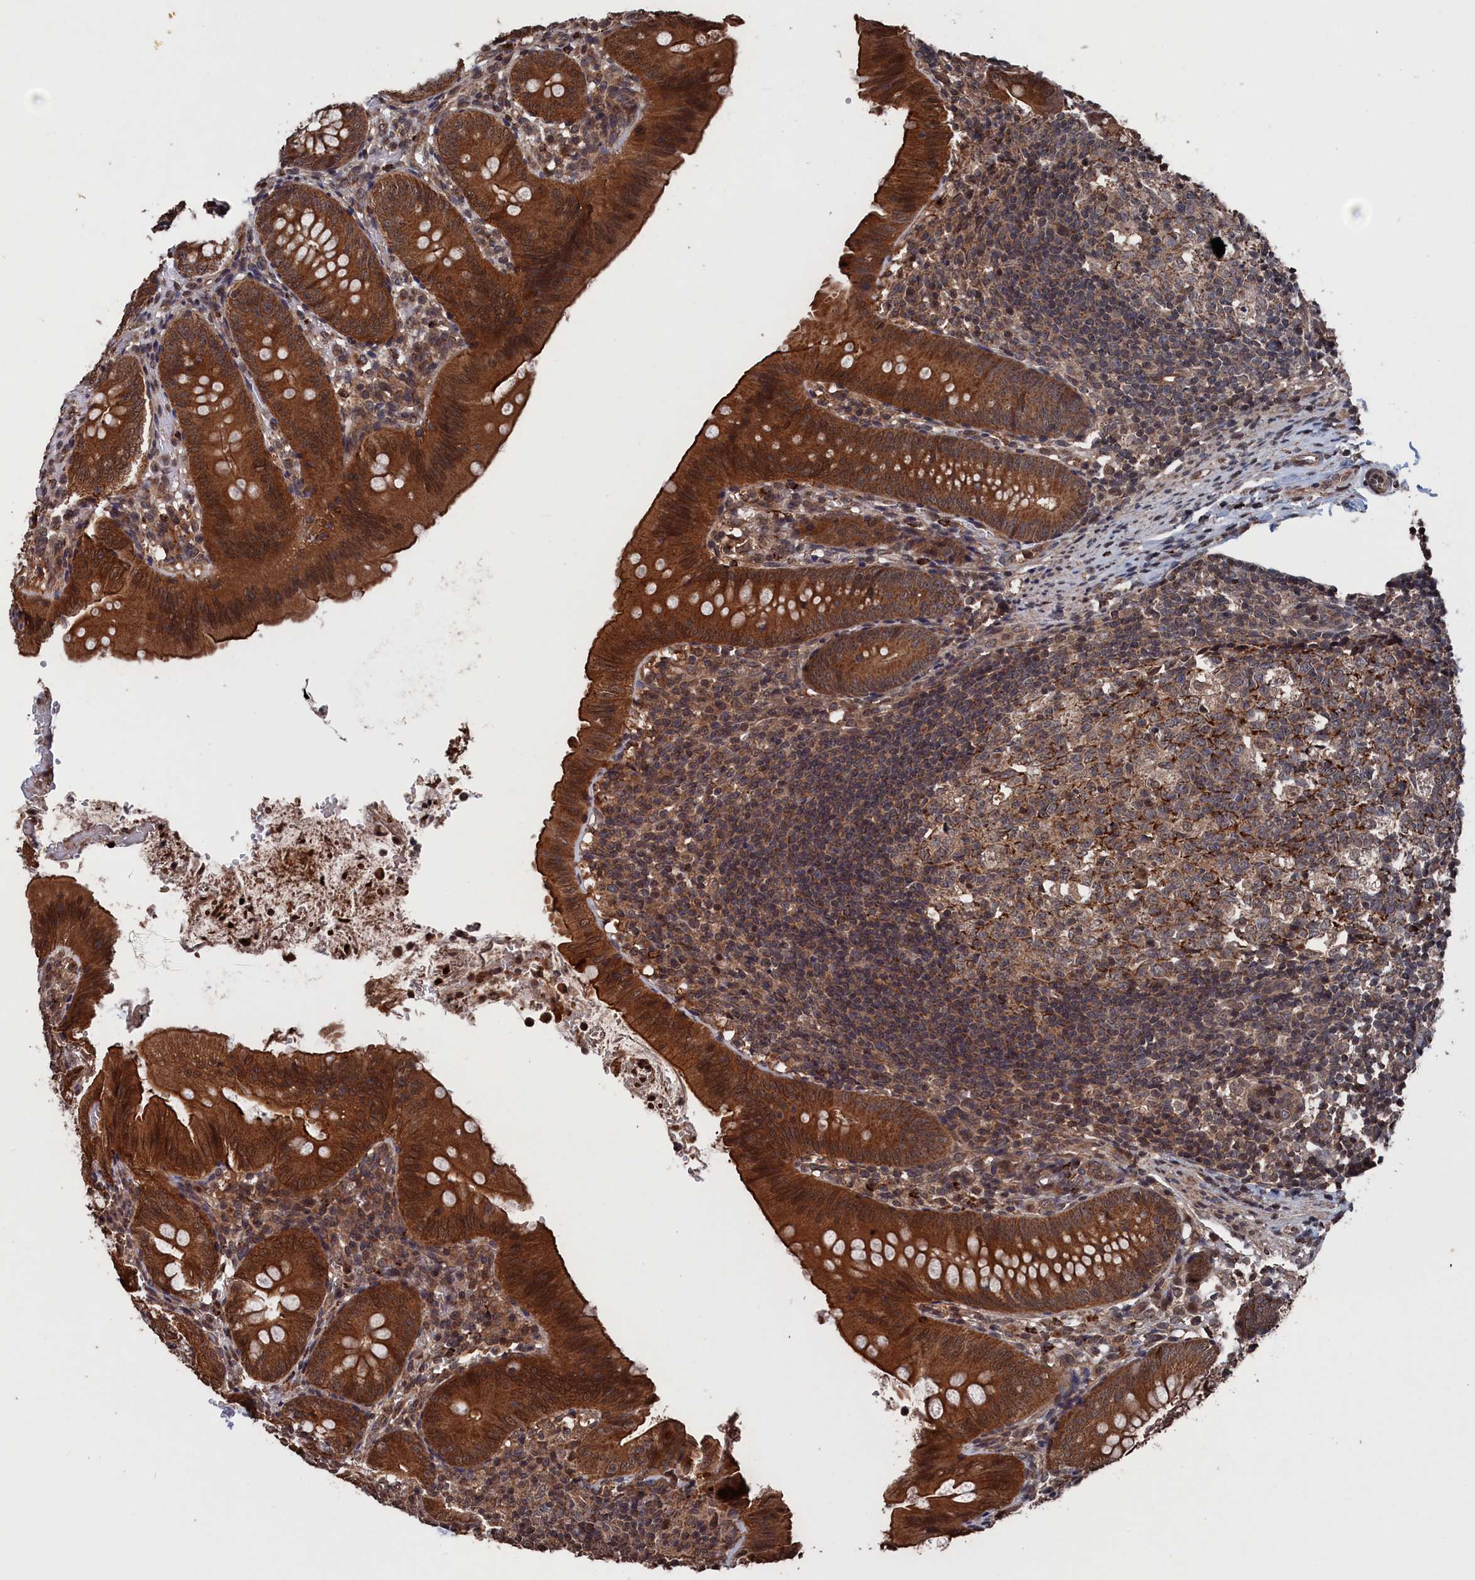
{"staining": {"intensity": "strong", "quantity": ">75%", "location": "cytoplasmic/membranous,nuclear"}, "tissue": "appendix", "cell_type": "Glandular cells", "image_type": "normal", "snomed": [{"axis": "morphology", "description": "Normal tissue, NOS"}, {"axis": "topography", "description": "Appendix"}], "caption": "Immunohistochemistry histopathology image of normal human appendix stained for a protein (brown), which demonstrates high levels of strong cytoplasmic/membranous,nuclear staining in about >75% of glandular cells.", "gene": "PDE12", "patient": {"sex": "male", "age": 1}}